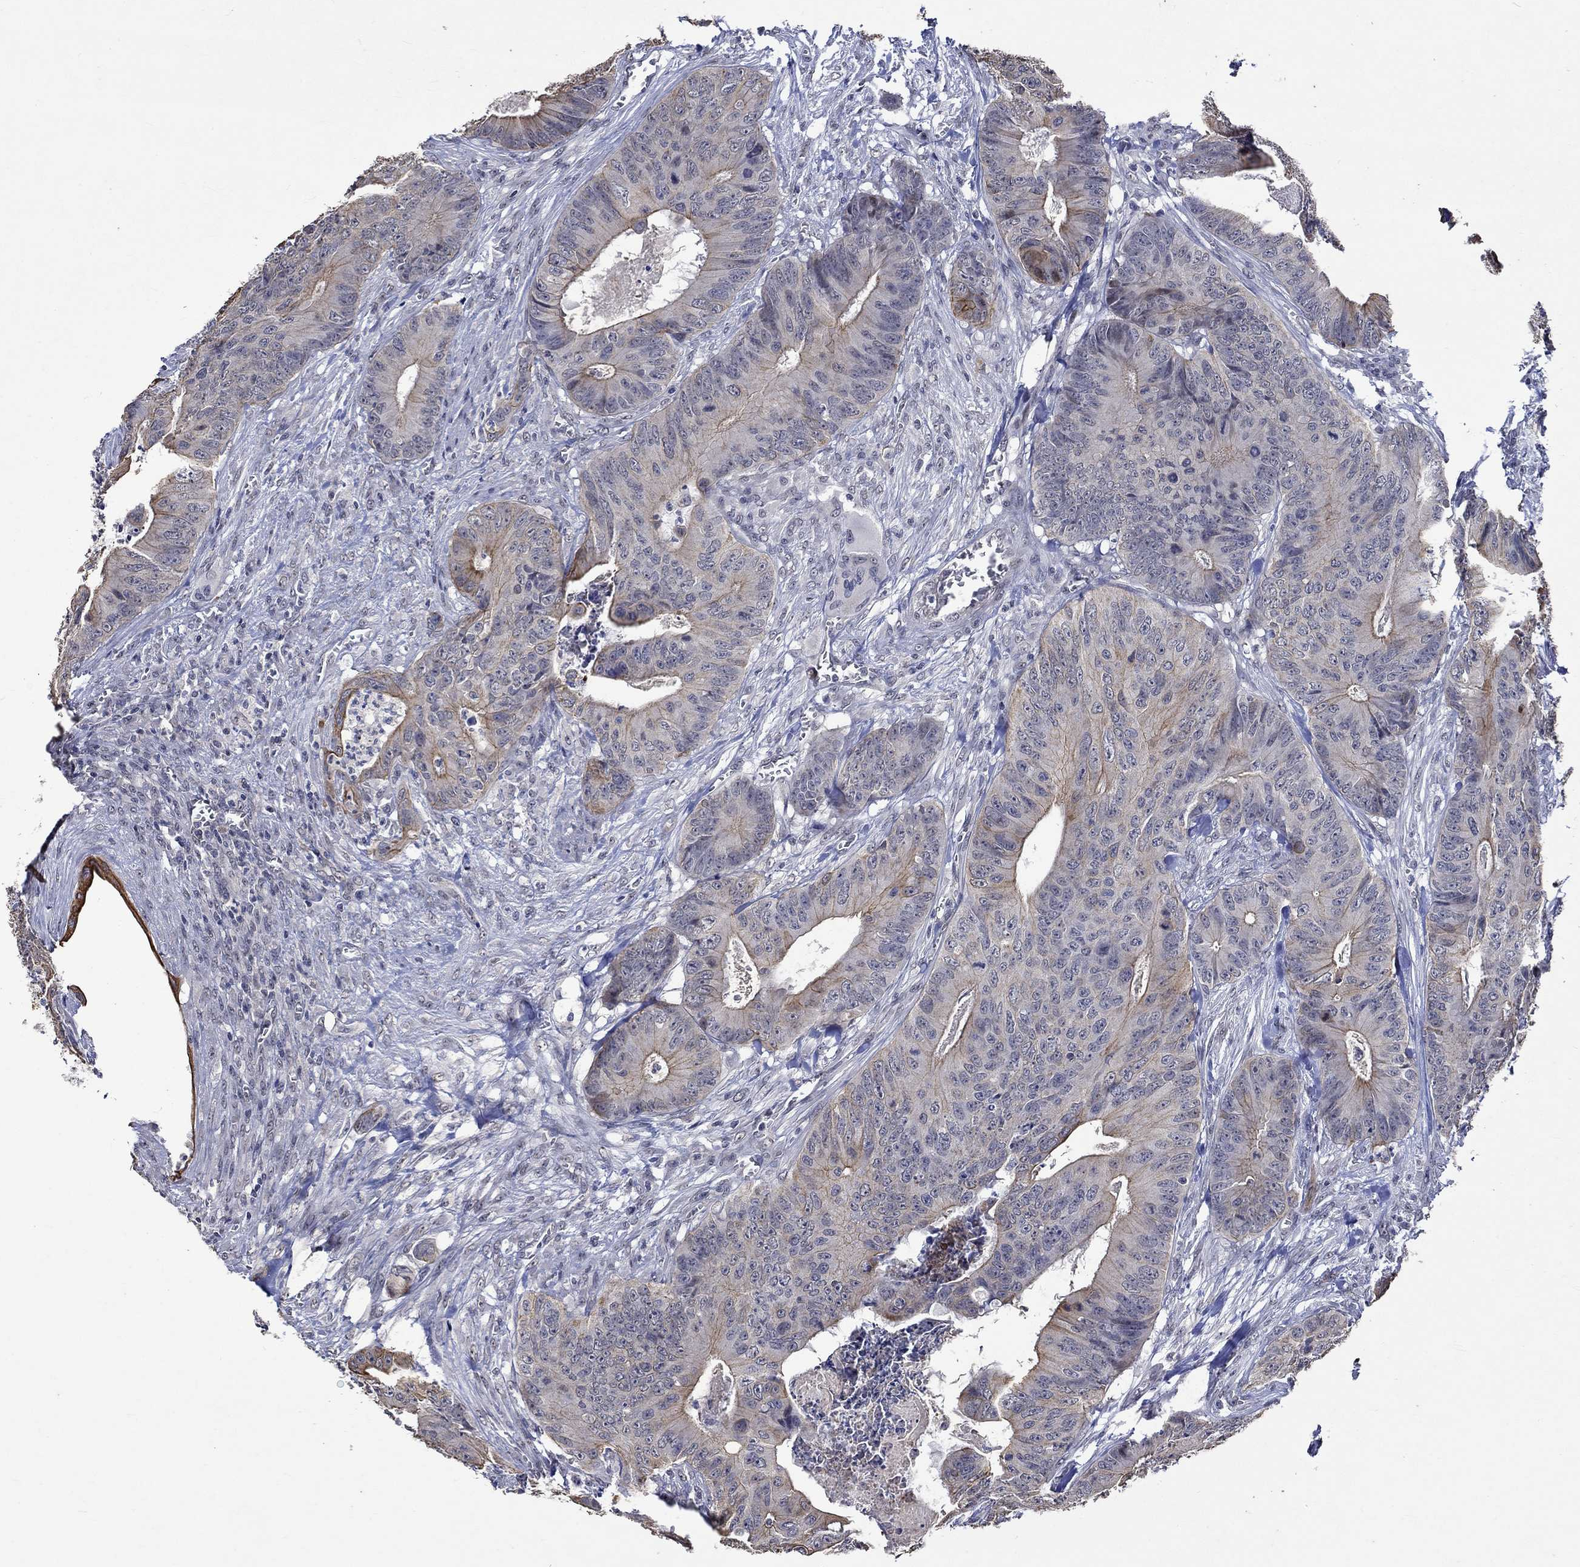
{"staining": {"intensity": "moderate", "quantity": "<25%", "location": "cytoplasmic/membranous"}, "tissue": "colorectal cancer", "cell_type": "Tumor cells", "image_type": "cancer", "snomed": [{"axis": "morphology", "description": "Adenocarcinoma, NOS"}, {"axis": "topography", "description": "Colon"}], "caption": "Immunohistochemical staining of human colorectal cancer demonstrates low levels of moderate cytoplasmic/membranous protein staining in about <25% of tumor cells. The staining was performed using DAB to visualize the protein expression in brown, while the nuclei were stained in blue with hematoxylin (Magnification: 20x).", "gene": "DDX3Y", "patient": {"sex": "male", "age": 84}}